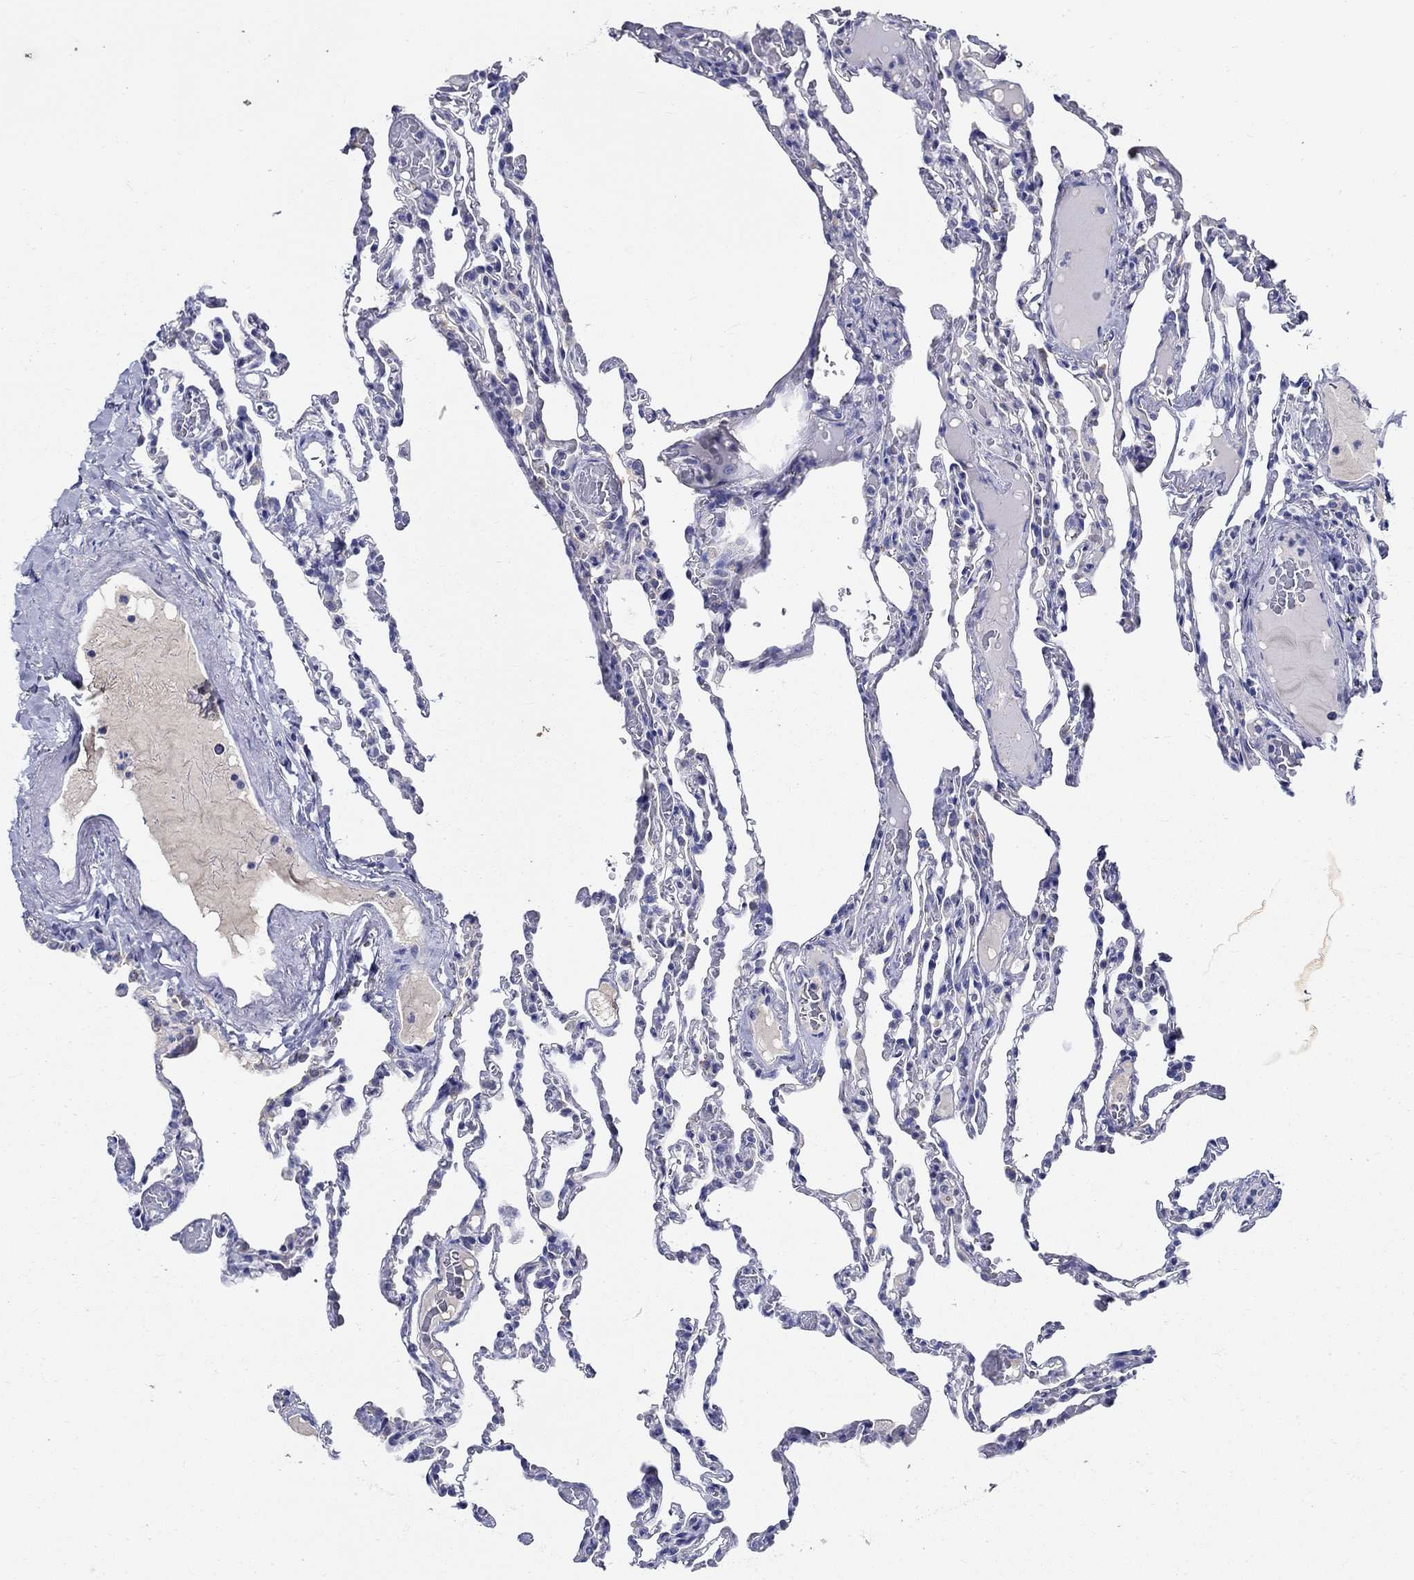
{"staining": {"intensity": "negative", "quantity": "none", "location": "none"}, "tissue": "lung", "cell_type": "Alveolar cells", "image_type": "normal", "snomed": [{"axis": "morphology", "description": "Normal tissue, NOS"}, {"axis": "topography", "description": "Lung"}], "caption": "This image is of benign lung stained with immunohistochemistry to label a protein in brown with the nuclei are counter-stained blue. There is no expression in alveolar cells. (DAB (3,3'-diaminobenzidine) IHC with hematoxylin counter stain).", "gene": "SLC30A3", "patient": {"sex": "female", "age": 43}}